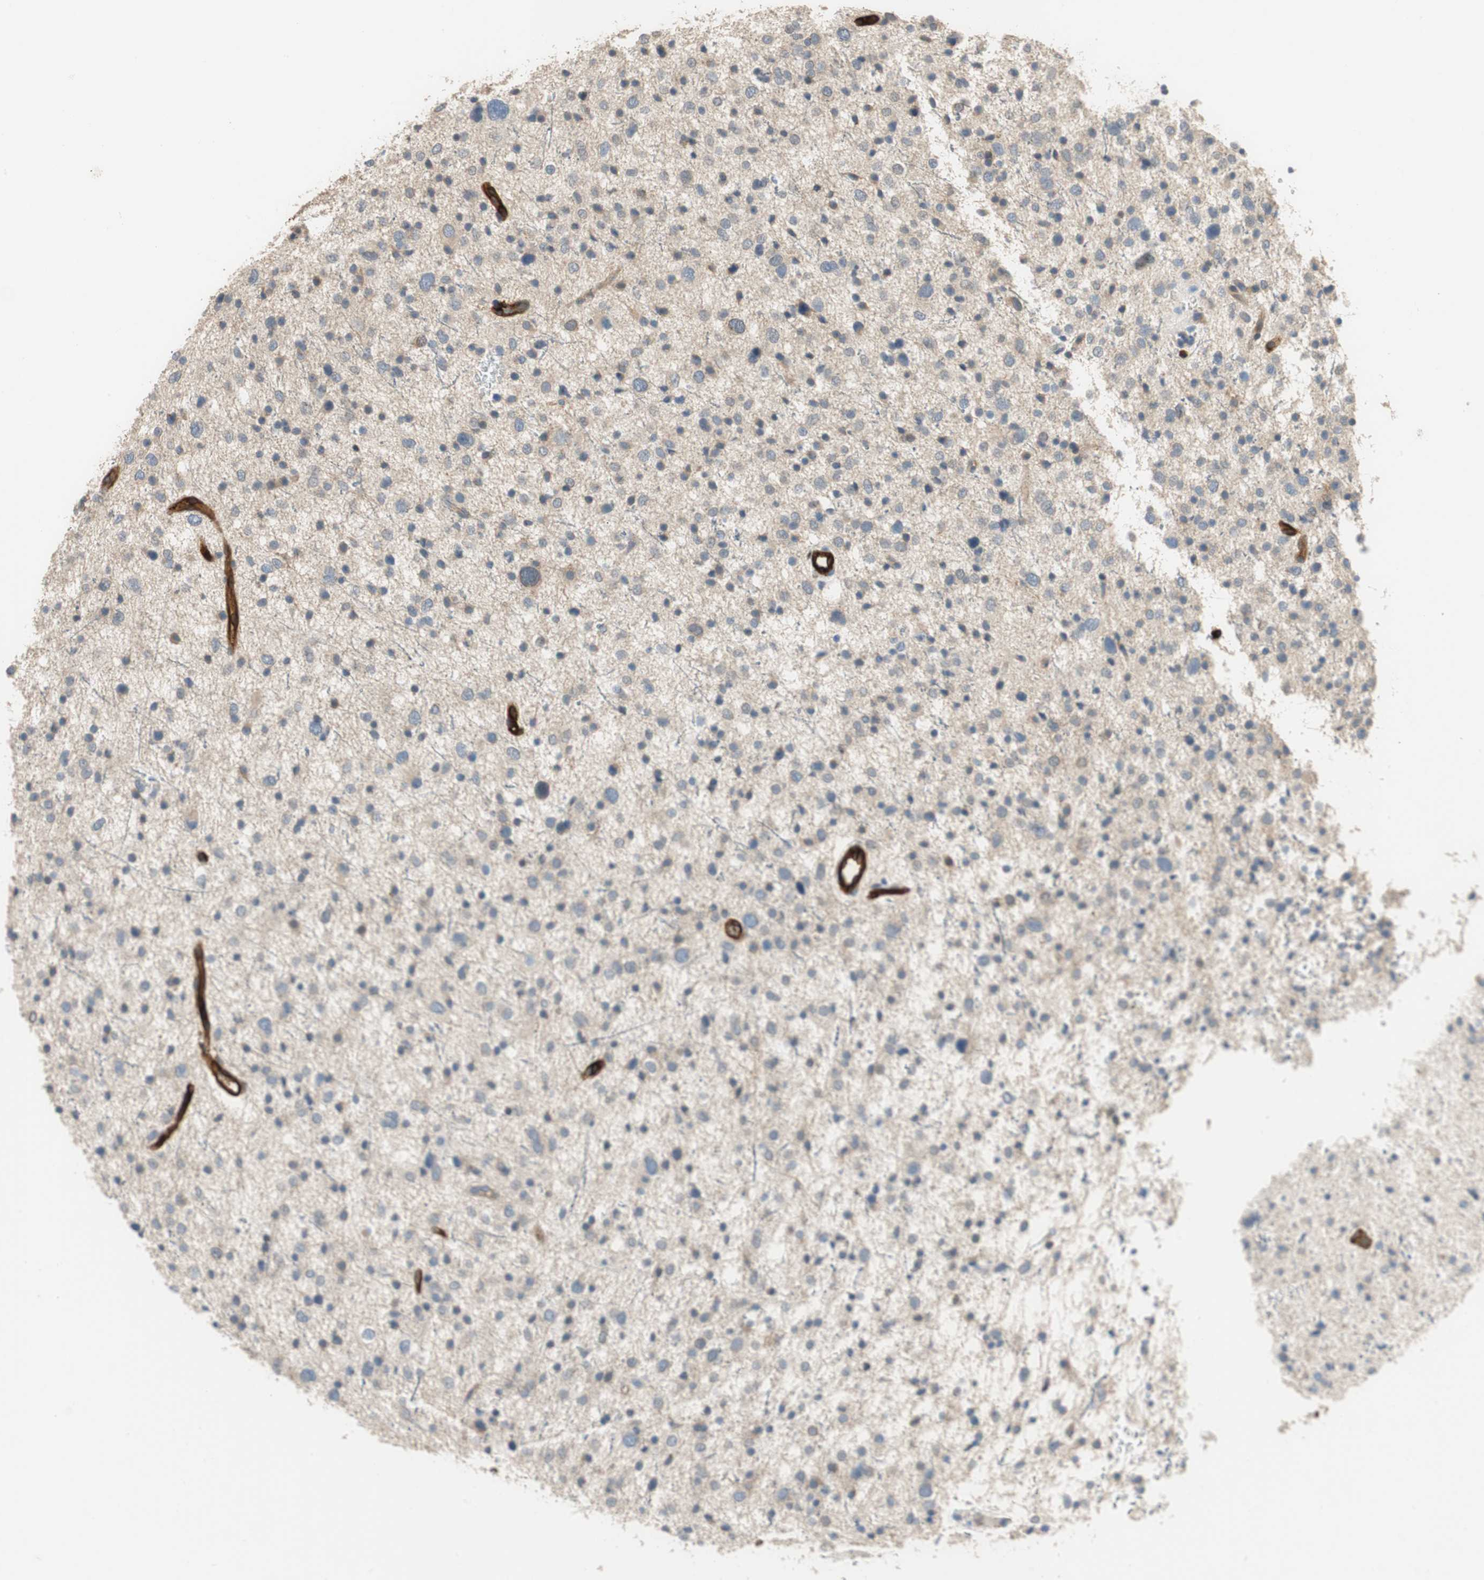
{"staining": {"intensity": "negative", "quantity": "none", "location": "none"}, "tissue": "glioma", "cell_type": "Tumor cells", "image_type": "cancer", "snomed": [{"axis": "morphology", "description": "Glioma, malignant, Low grade"}, {"axis": "topography", "description": "Brain"}], "caption": "High power microscopy image of an IHC image of glioma, revealing no significant positivity in tumor cells. The staining was performed using DAB to visualize the protein expression in brown, while the nuclei were stained in blue with hematoxylin (Magnification: 20x).", "gene": "ALPL", "patient": {"sex": "female", "age": 37}}